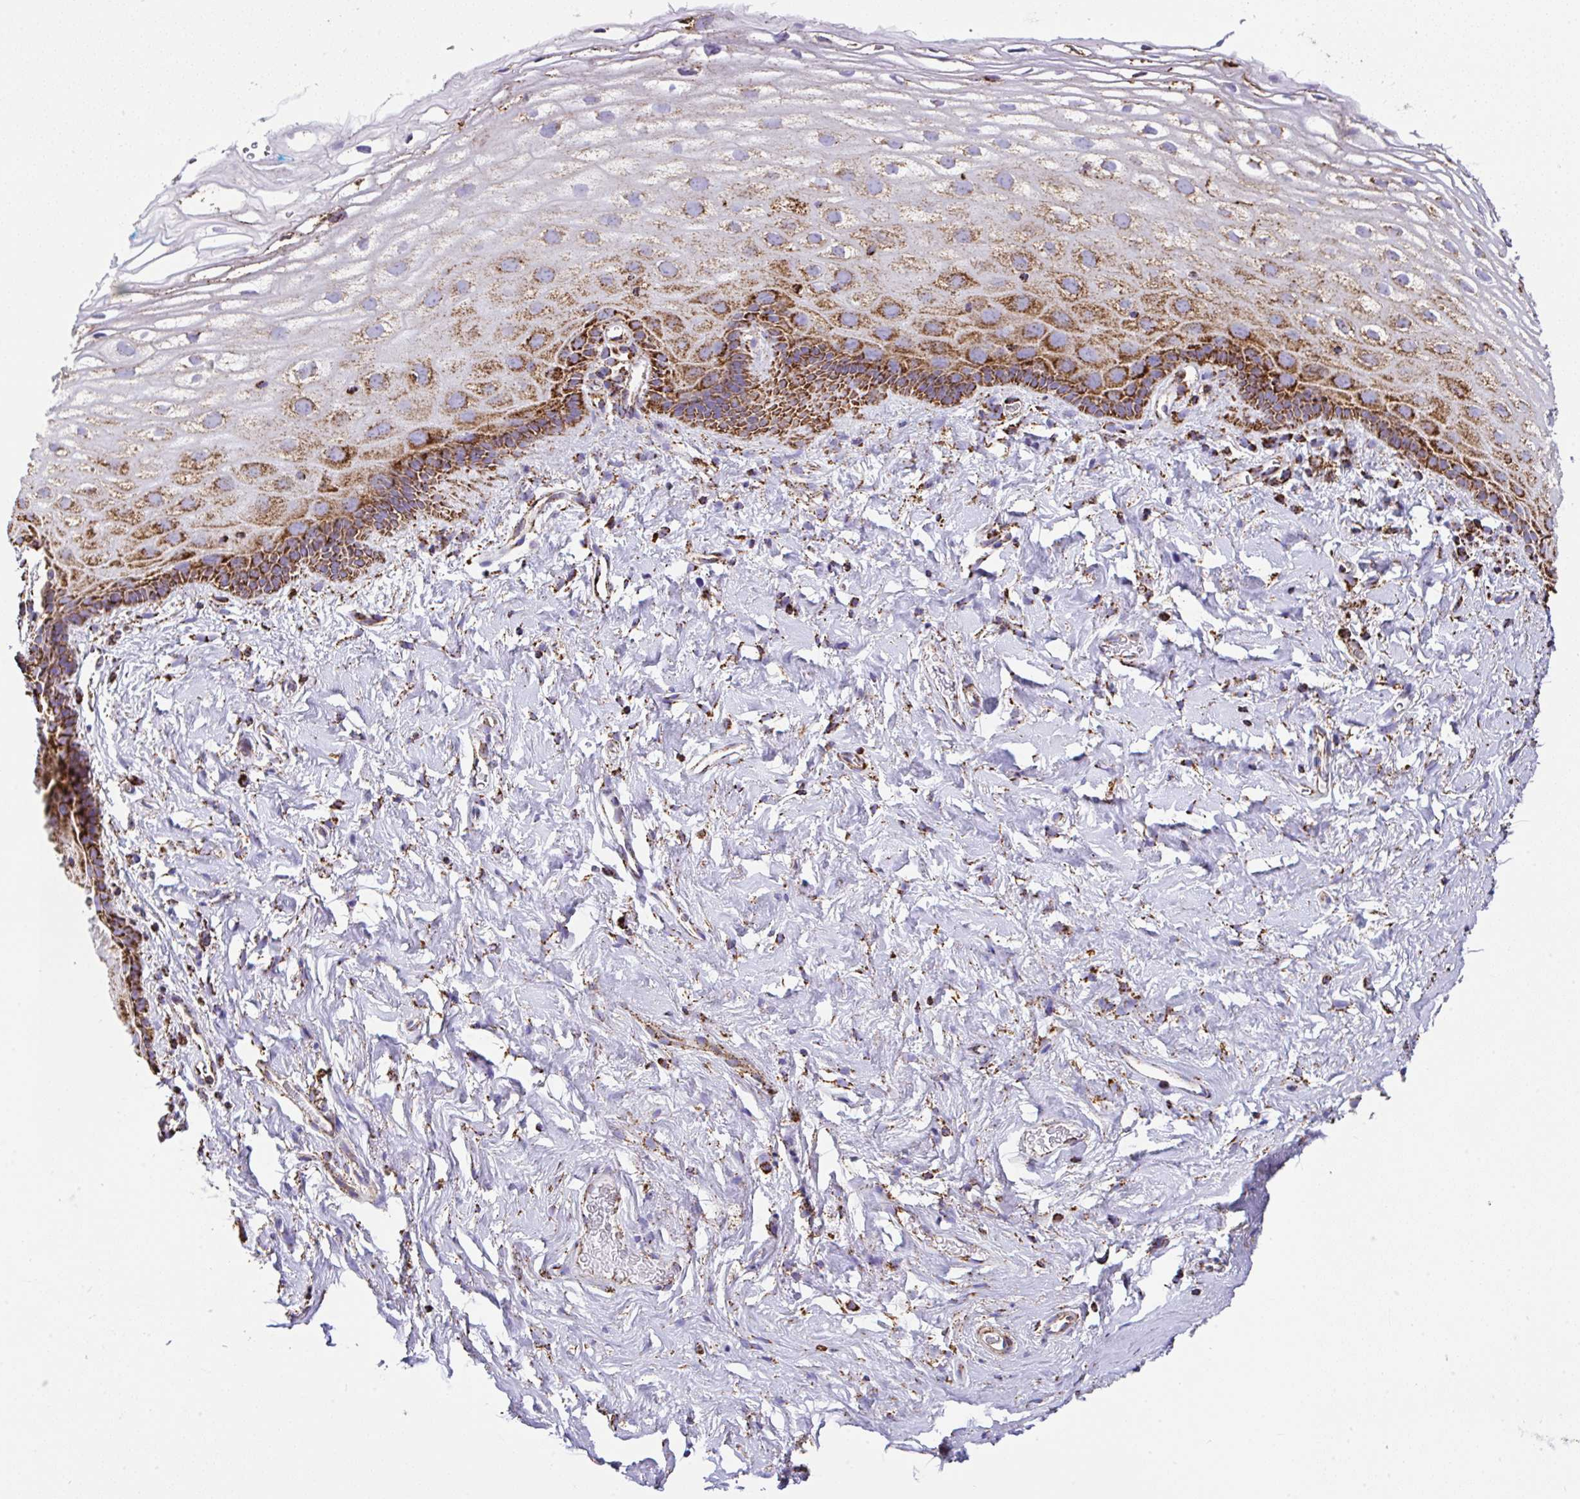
{"staining": {"intensity": "strong", "quantity": ">75%", "location": "cytoplasmic/membranous"}, "tissue": "vagina", "cell_type": "Squamous epithelial cells", "image_type": "normal", "snomed": [{"axis": "morphology", "description": "Normal tissue, NOS"}, {"axis": "morphology", "description": "Adenocarcinoma, NOS"}, {"axis": "topography", "description": "Rectum"}, {"axis": "topography", "description": "Vagina"}, {"axis": "topography", "description": "Peripheral nerve tissue"}], "caption": "This is a micrograph of immunohistochemistry staining of benign vagina, which shows strong staining in the cytoplasmic/membranous of squamous epithelial cells.", "gene": "ANKRD33B", "patient": {"sex": "female", "age": 71}}